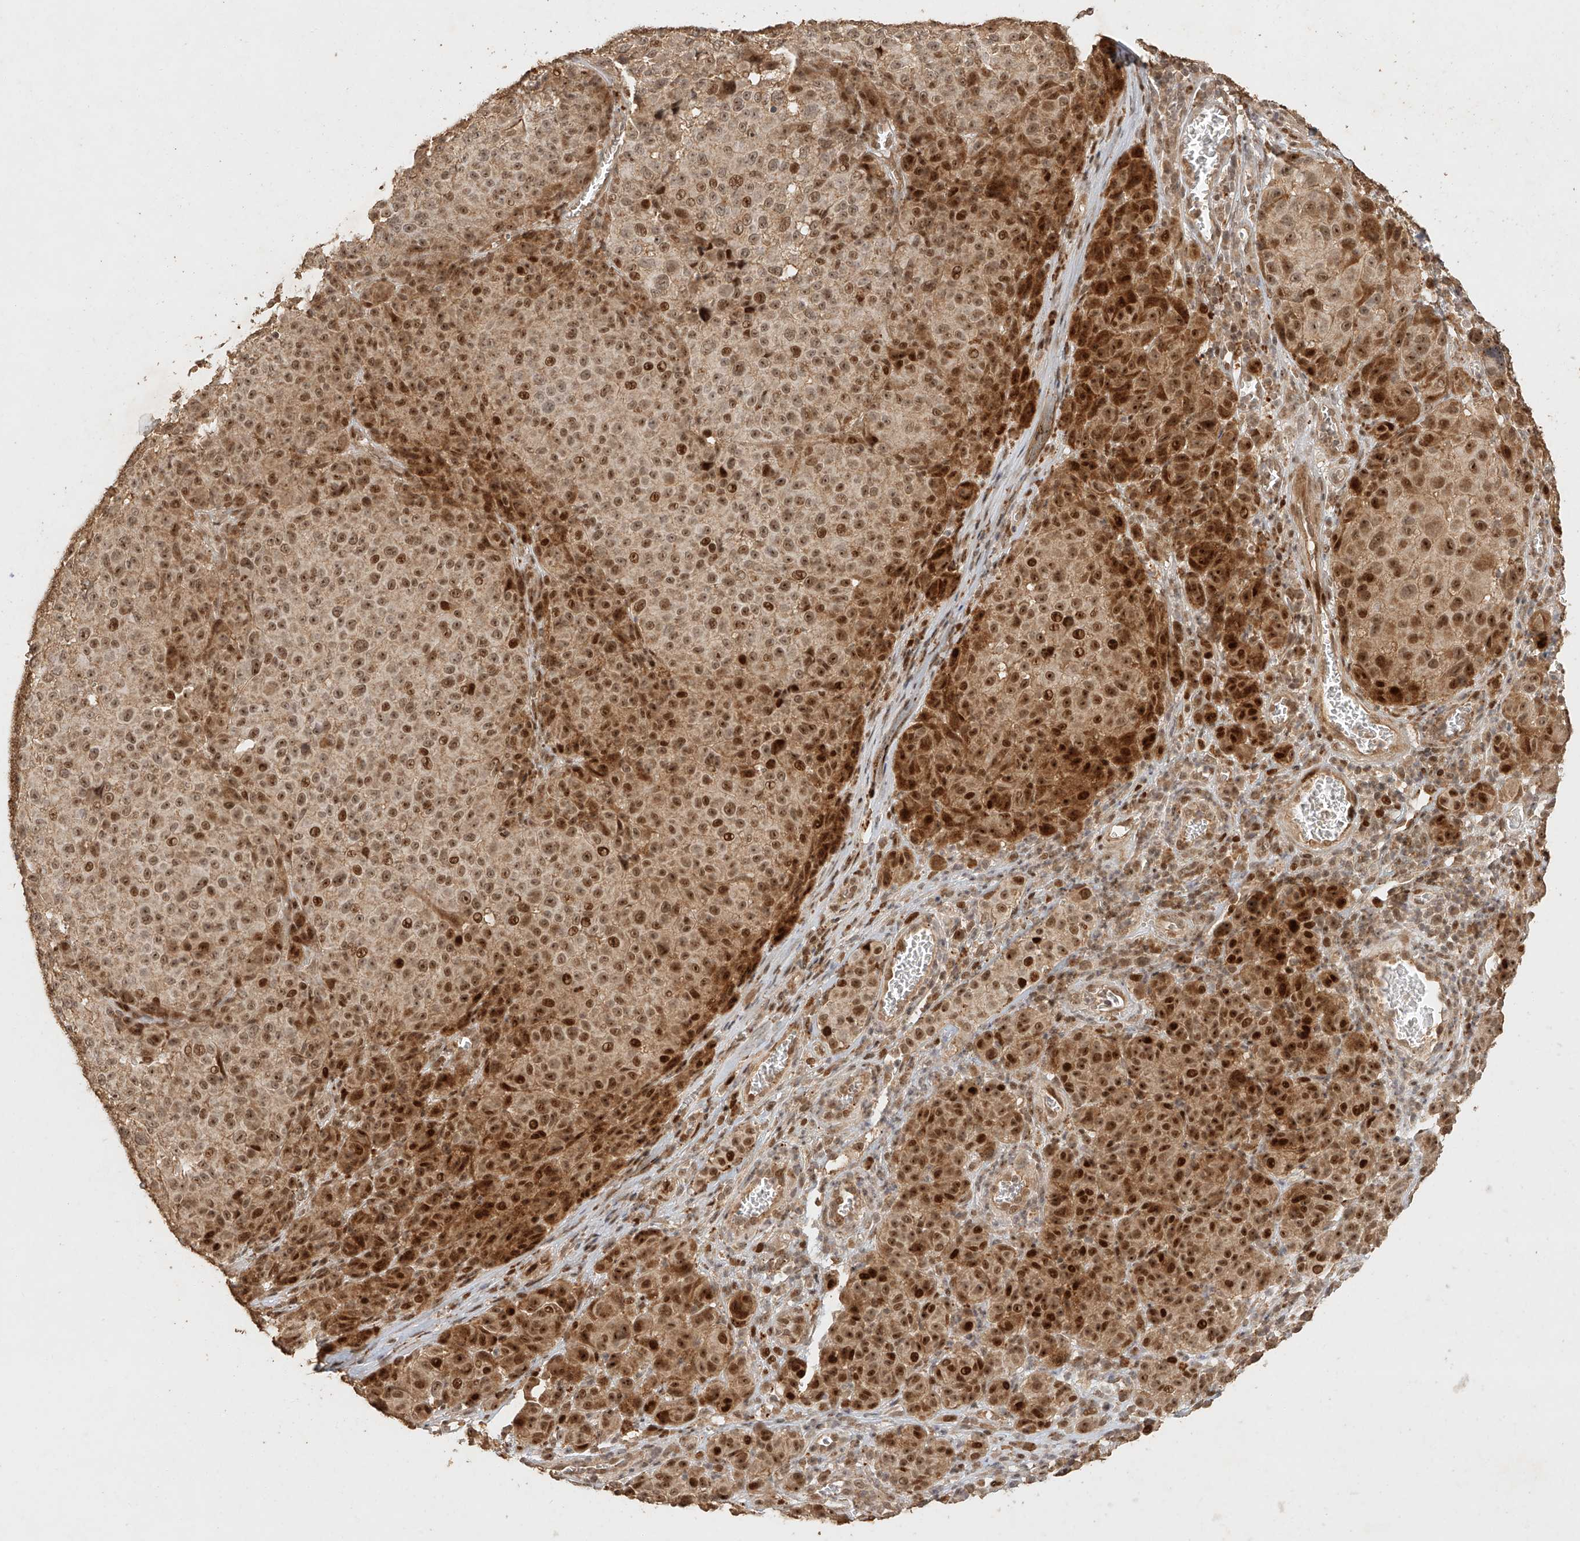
{"staining": {"intensity": "moderate", "quantity": ">75%", "location": "cytoplasmic/membranous,nuclear"}, "tissue": "melanoma", "cell_type": "Tumor cells", "image_type": "cancer", "snomed": [{"axis": "morphology", "description": "Malignant melanoma, NOS"}, {"axis": "topography", "description": "Skin"}], "caption": "A brown stain shows moderate cytoplasmic/membranous and nuclear expression of a protein in melanoma tumor cells.", "gene": "CXorf58", "patient": {"sex": "male", "age": 73}}